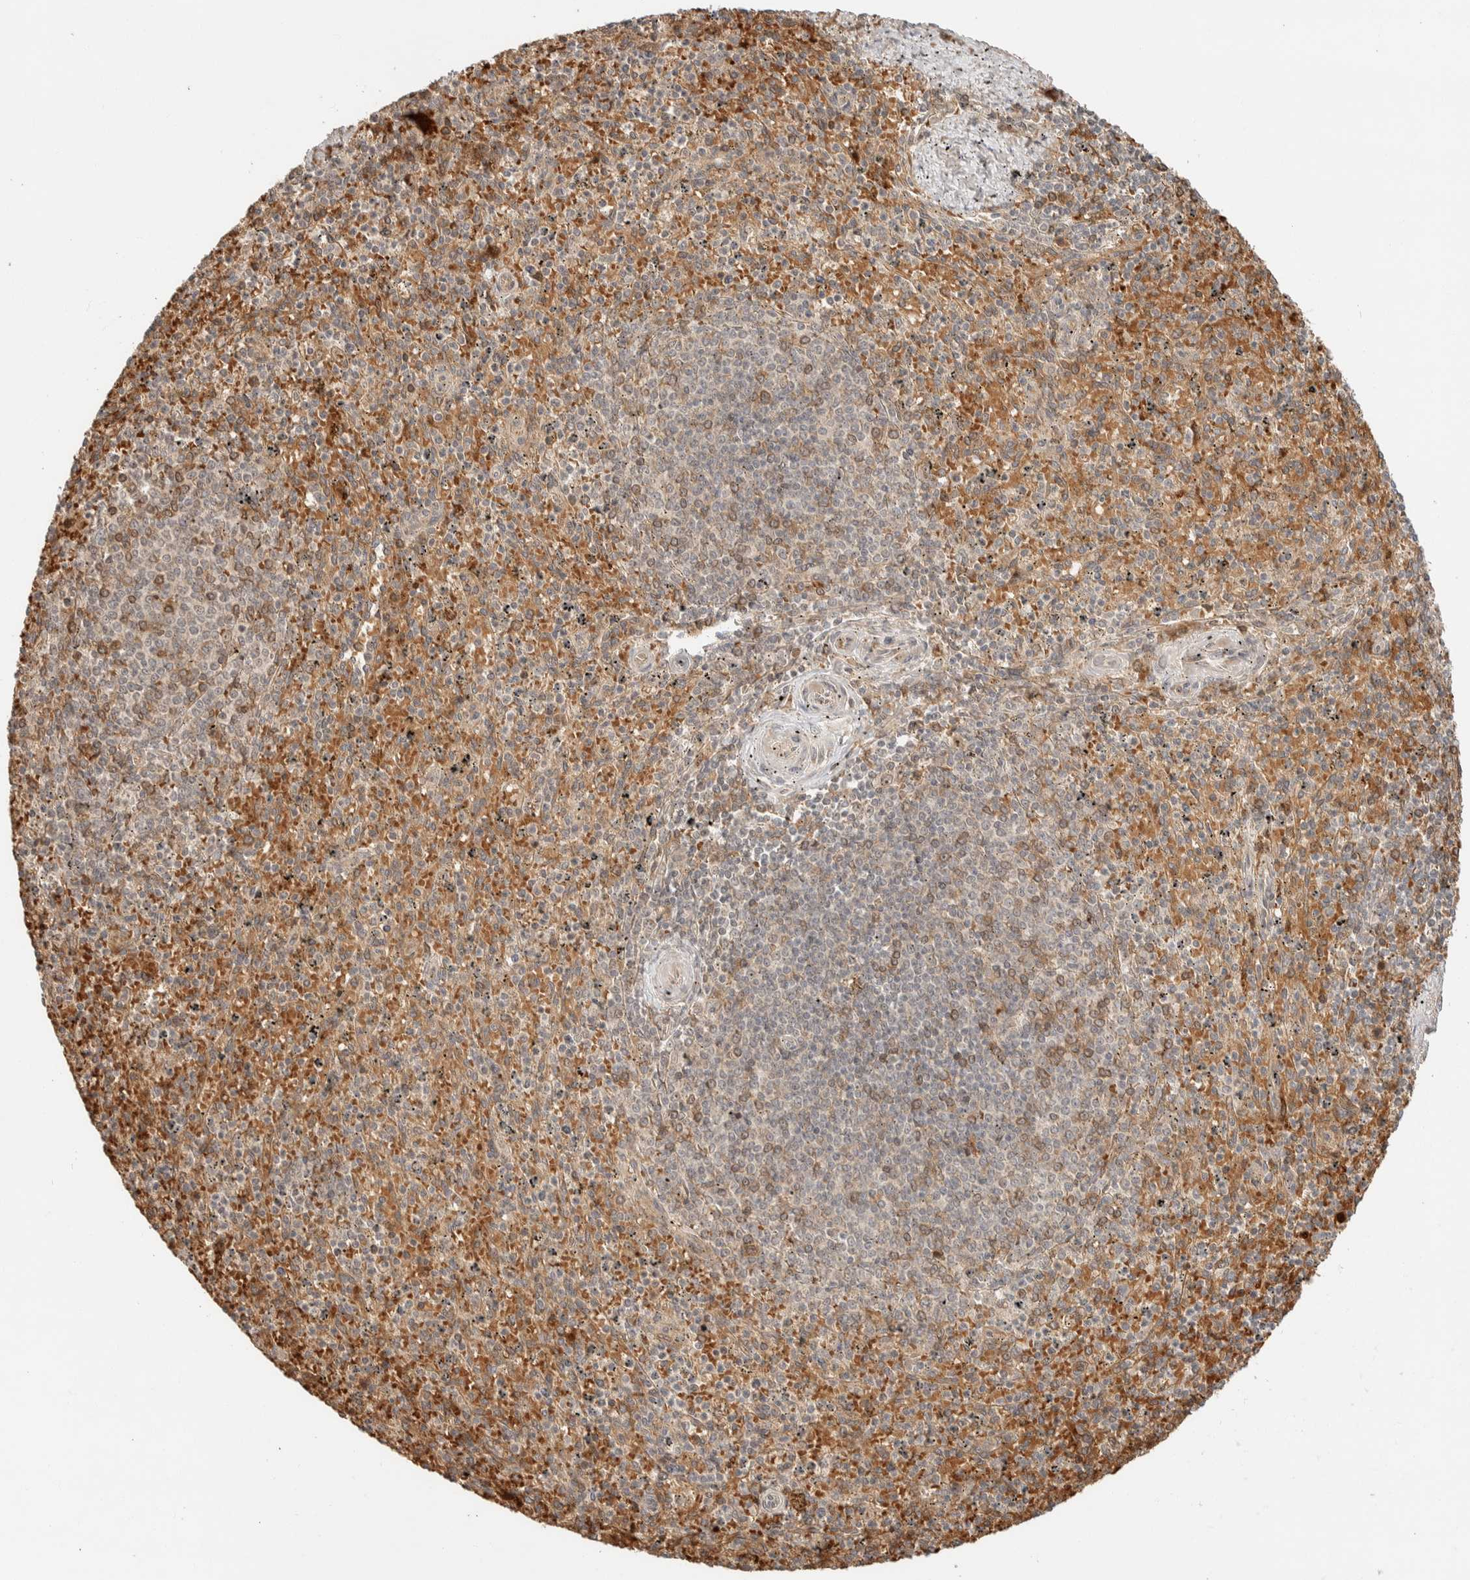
{"staining": {"intensity": "moderate", "quantity": "25%-75%", "location": "cytoplasmic/membranous"}, "tissue": "spleen", "cell_type": "Cells in red pulp", "image_type": "normal", "snomed": [{"axis": "morphology", "description": "Normal tissue, NOS"}, {"axis": "topography", "description": "Spleen"}], "caption": "IHC histopathology image of benign spleen: human spleen stained using immunohistochemistry (IHC) demonstrates medium levels of moderate protein expression localized specifically in the cytoplasmic/membranous of cells in red pulp, appearing as a cytoplasmic/membranous brown color.", "gene": "ZBTB2", "patient": {"sex": "male", "age": 72}}